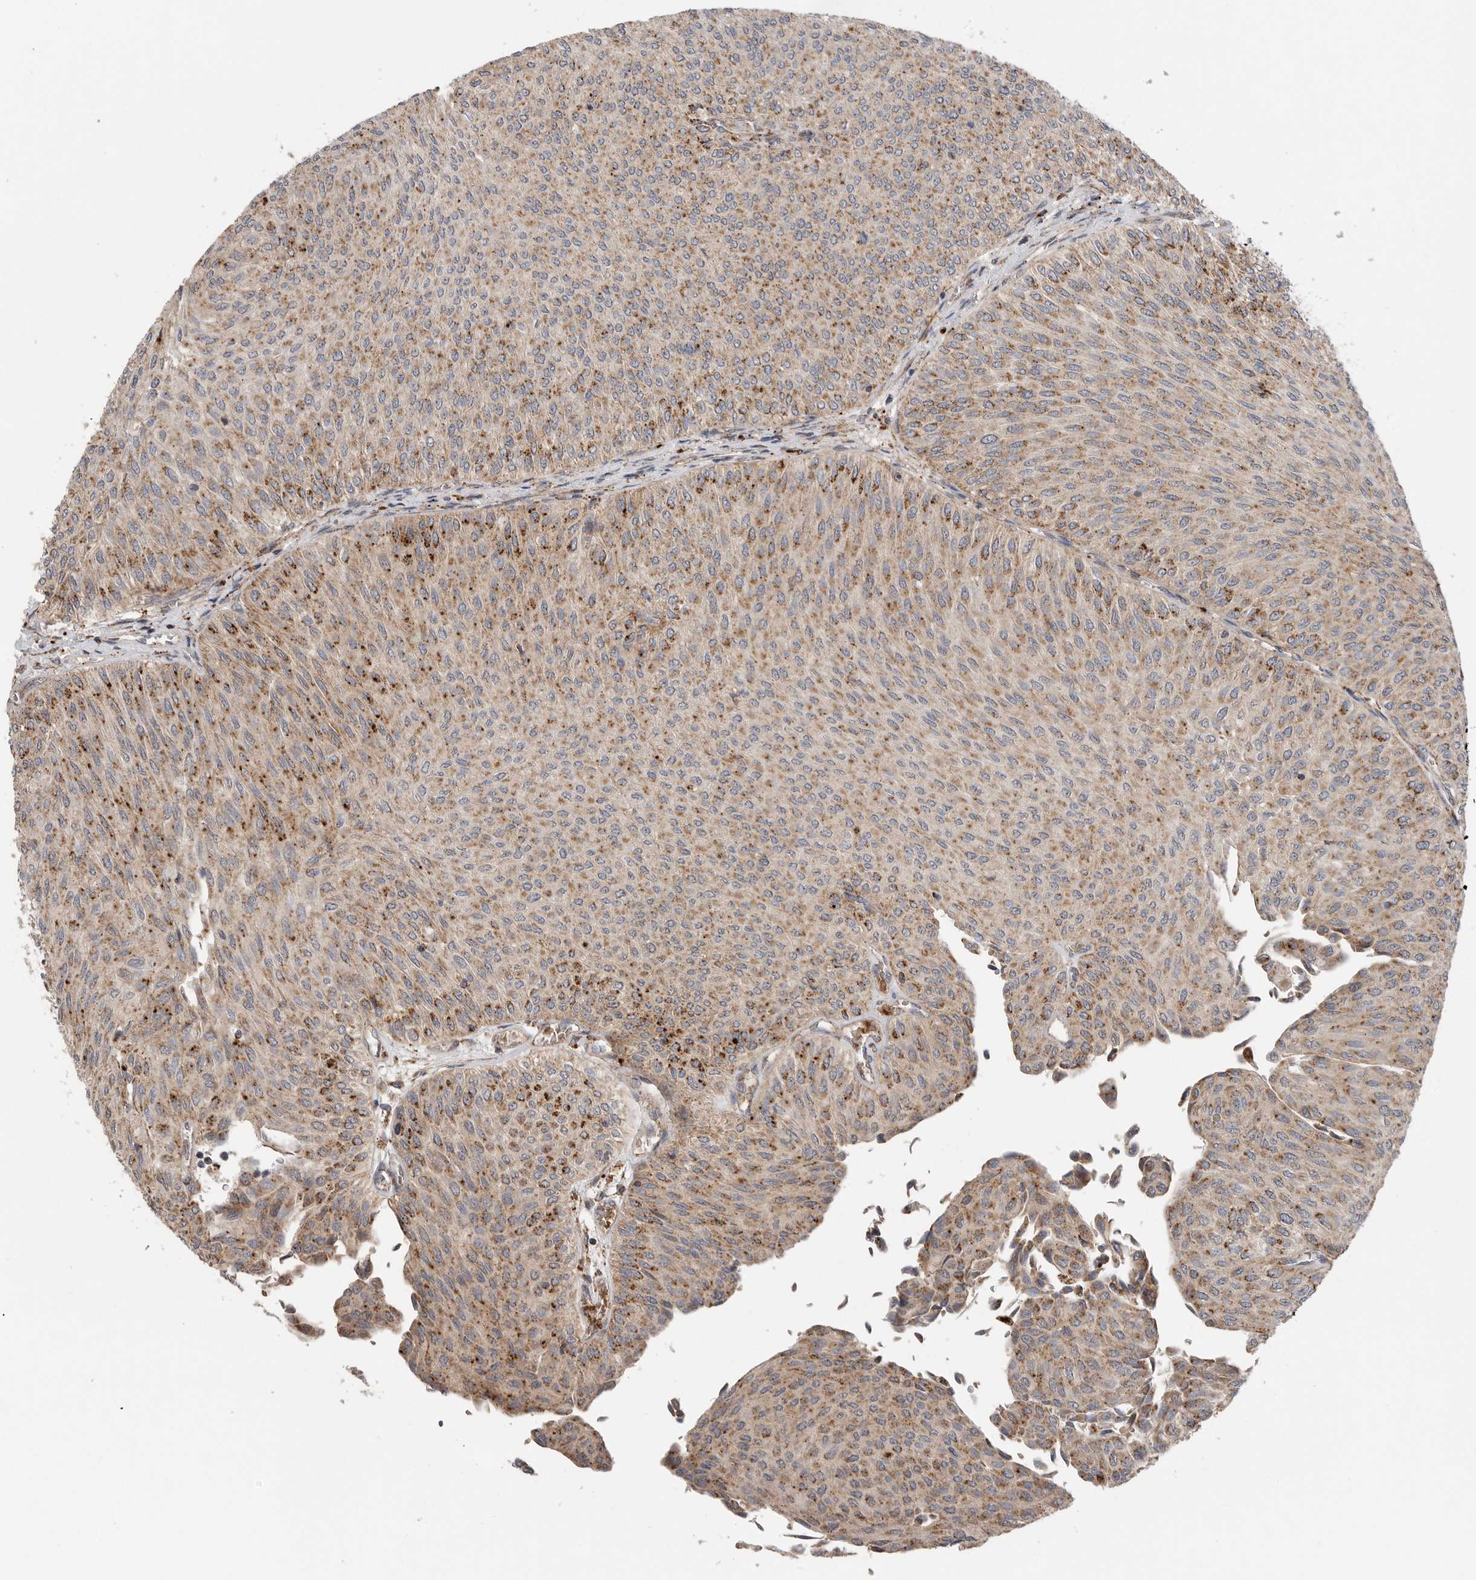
{"staining": {"intensity": "moderate", "quantity": ">75%", "location": "cytoplasmic/membranous"}, "tissue": "urothelial cancer", "cell_type": "Tumor cells", "image_type": "cancer", "snomed": [{"axis": "morphology", "description": "Urothelial carcinoma, Low grade"}, {"axis": "topography", "description": "Urinary bladder"}], "caption": "This image exhibits IHC staining of low-grade urothelial carcinoma, with medium moderate cytoplasmic/membranous positivity in about >75% of tumor cells.", "gene": "GALNS", "patient": {"sex": "male", "age": 78}}